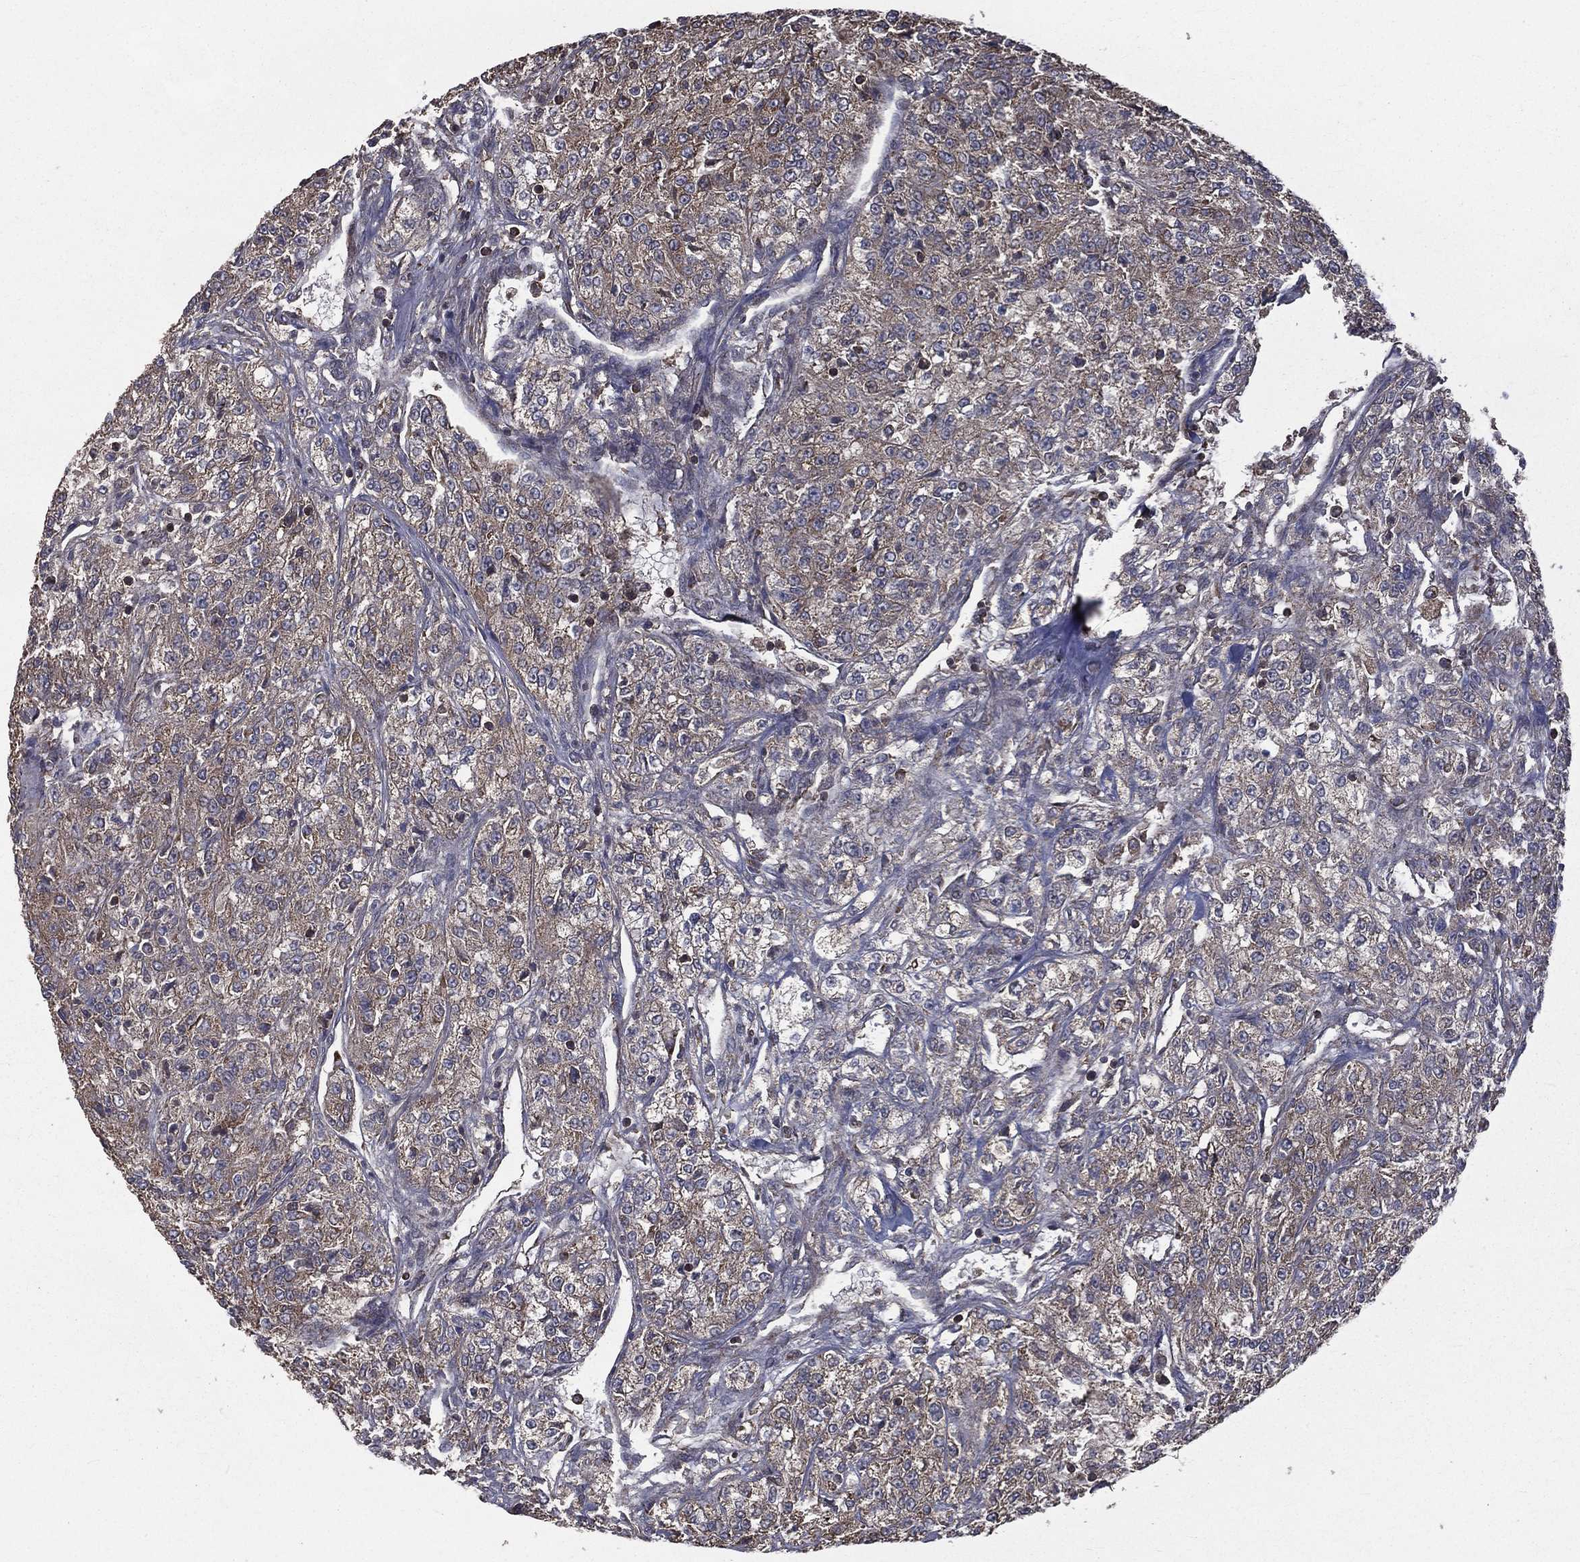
{"staining": {"intensity": "weak", "quantity": ">75%", "location": "cytoplasmic/membranous"}, "tissue": "renal cancer", "cell_type": "Tumor cells", "image_type": "cancer", "snomed": [{"axis": "morphology", "description": "Adenocarcinoma, NOS"}, {"axis": "topography", "description": "Kidney"}], "caption": "Renal cancer (adenocarcinoma) stained with immunohistochemistry (IHC) shows weak cytoplasmic/membranous expression in approximately >75% of tumor cells. Nuclei are stained in blue.", "gene": "OLFML1", "patient": {"sex": "female", "age": 63}}